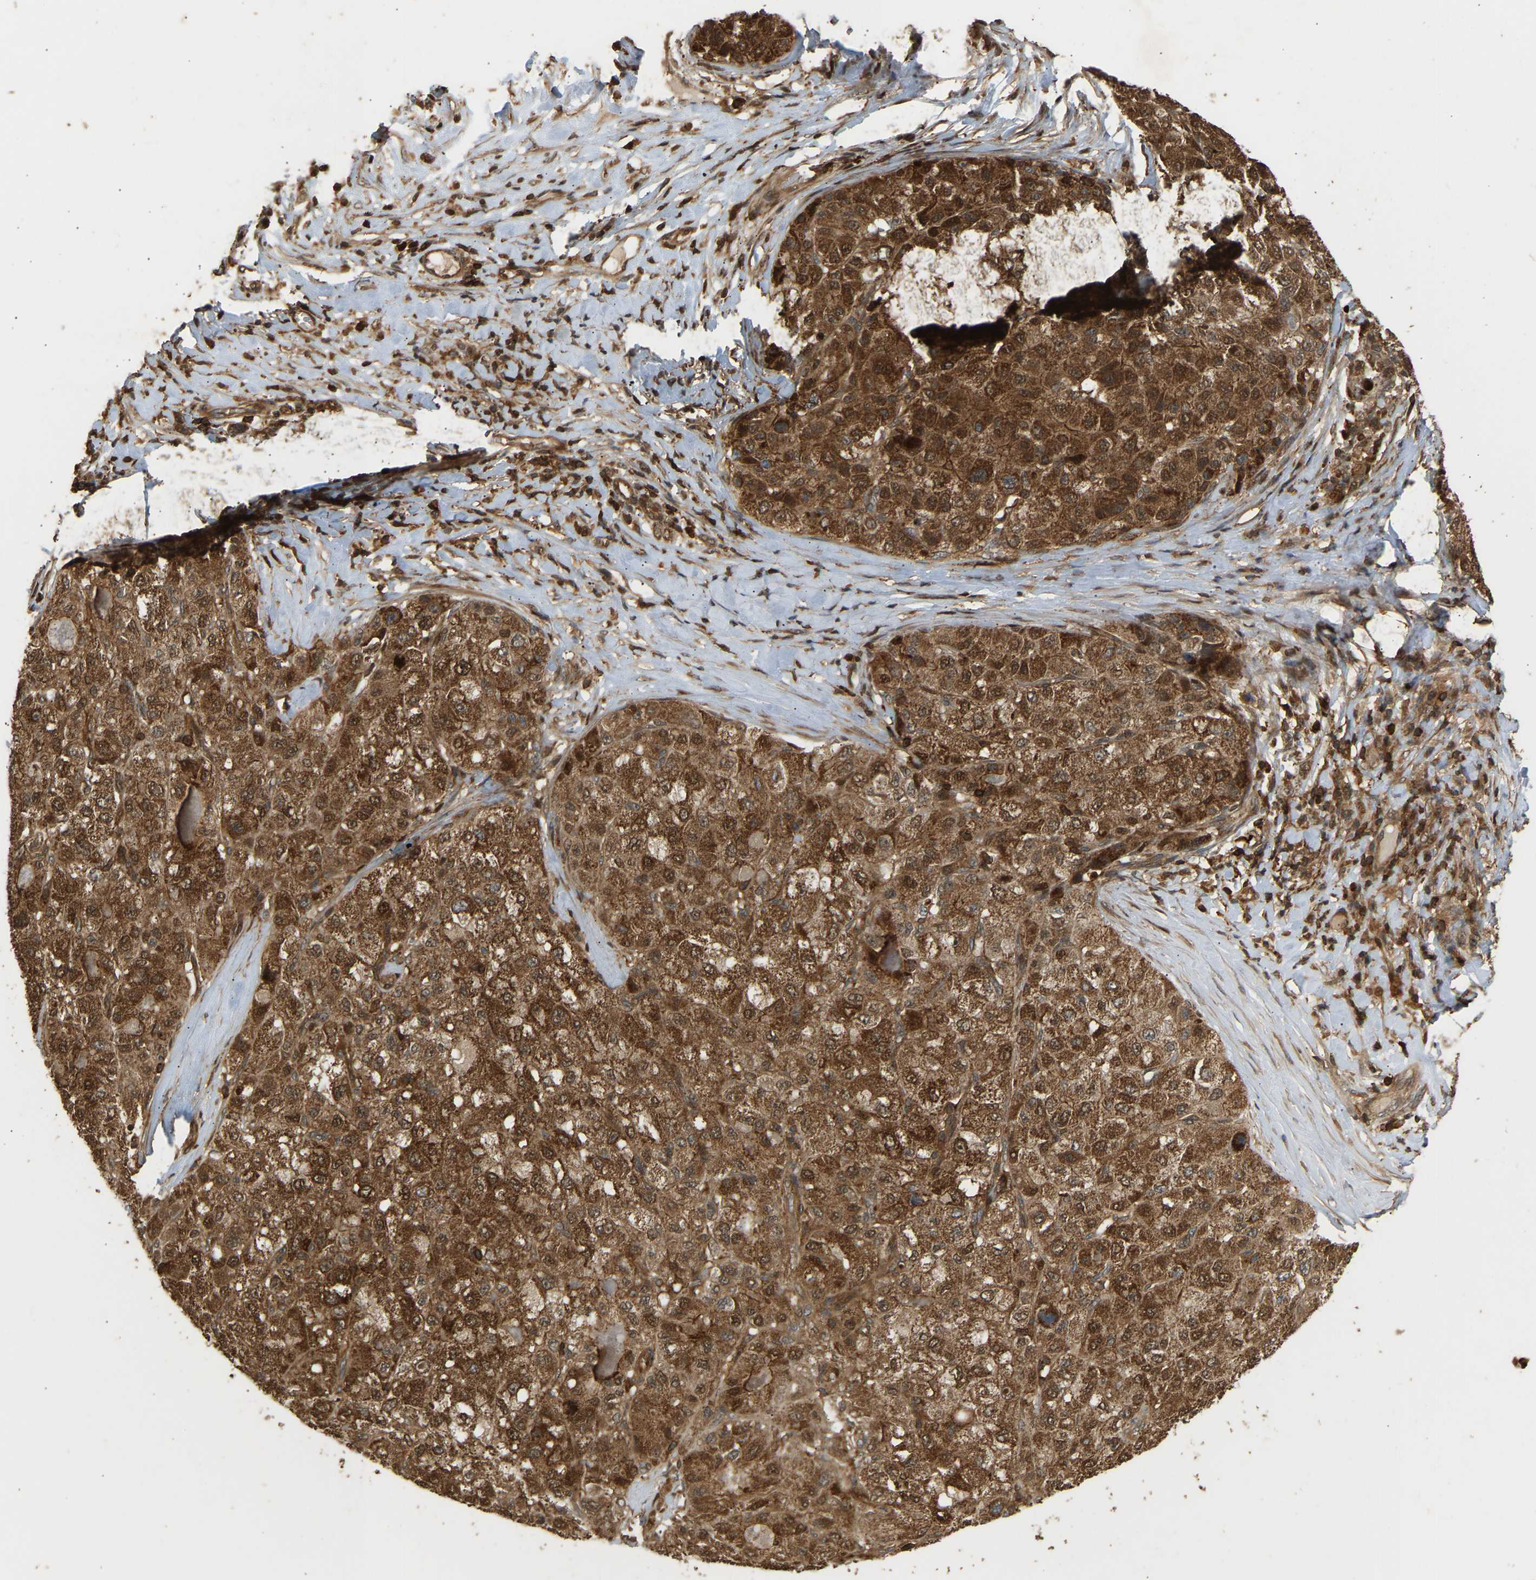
{"staining": {"intensity": "strong", "quantity": ">75%", "location": "cytoplasmic/membranous,nuclear"}, "tissue": "liver cancer", "cell_type": "Tumor cells", "image_type": "cancer", "snomed": [{"axis": "morphology", "description": "Carcinoma, Hepatocellular, NOS"}, {"axis": "topography", "description": "Liver"}], "caption": "Brown immunohistochemical staining in human liver cancer displays strong cytoplasmic/membranous and nuclear staining in about >75% of tumor cells. (DAB (3,3'-diaminobenzidine) = brown stain, brightfield microscopy at high magnification).", "gene": "GOPC", "patient": {"sex": "male", "age": 80}}